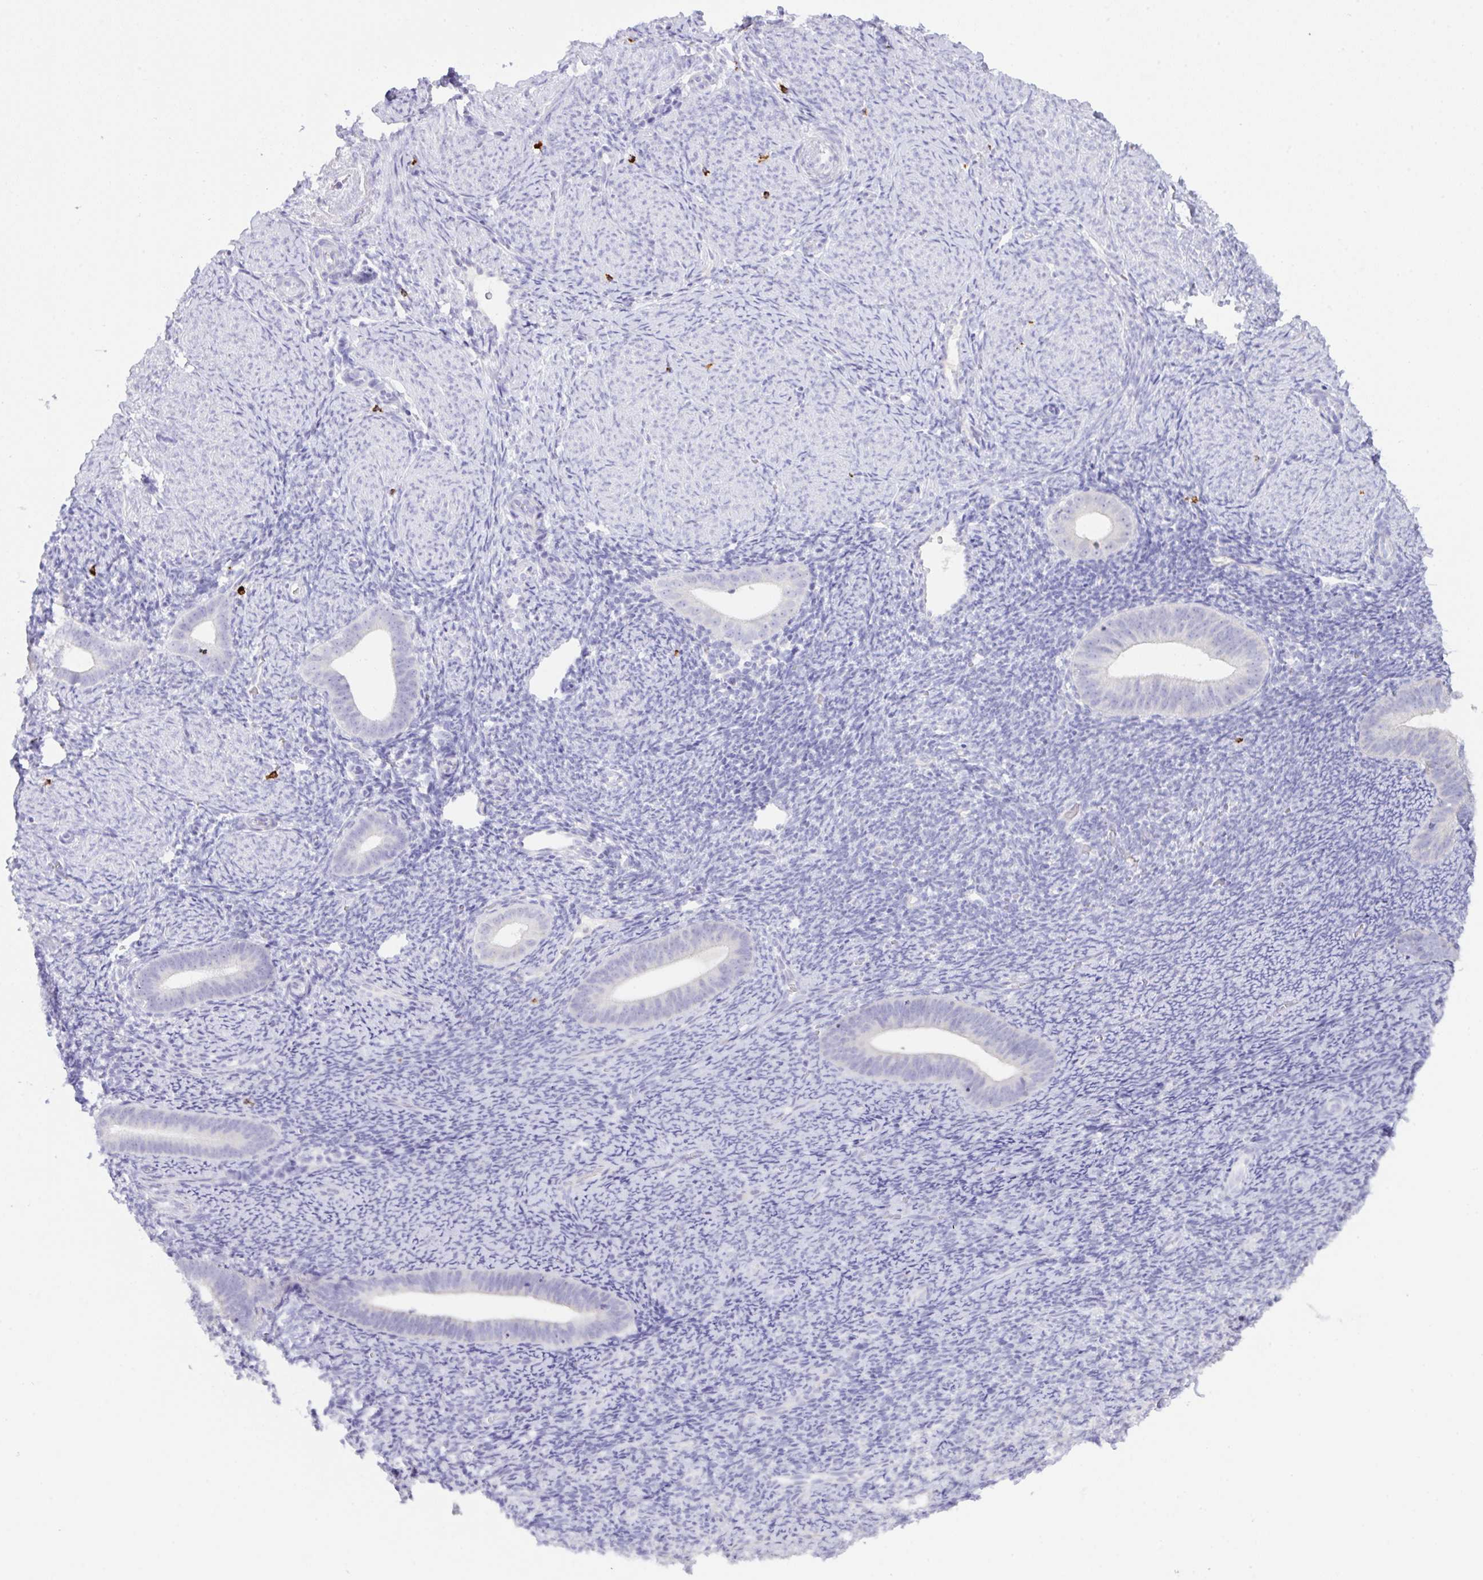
{"staining": {"intensity": "negative", "quantity": "none", "location": "none"}, "tissue": "endometrium", "cell_type": "Cells in endometrial stroma", "image_type": "normal", "snomed": [{"axis": "morphology", "description": "Normal tissue, NOS"}, {"axis": "topography", "description": "Endometrium"}], "caption": "Cells in endometrial stroma show no significant protein expression in benign endometrium. (DAB (3,3'-diaminobenzidine) immunohistochemistry with hematoxylin counter stain).", "gene": "CST11", "patient": {"sex": "female", "age": 39}}